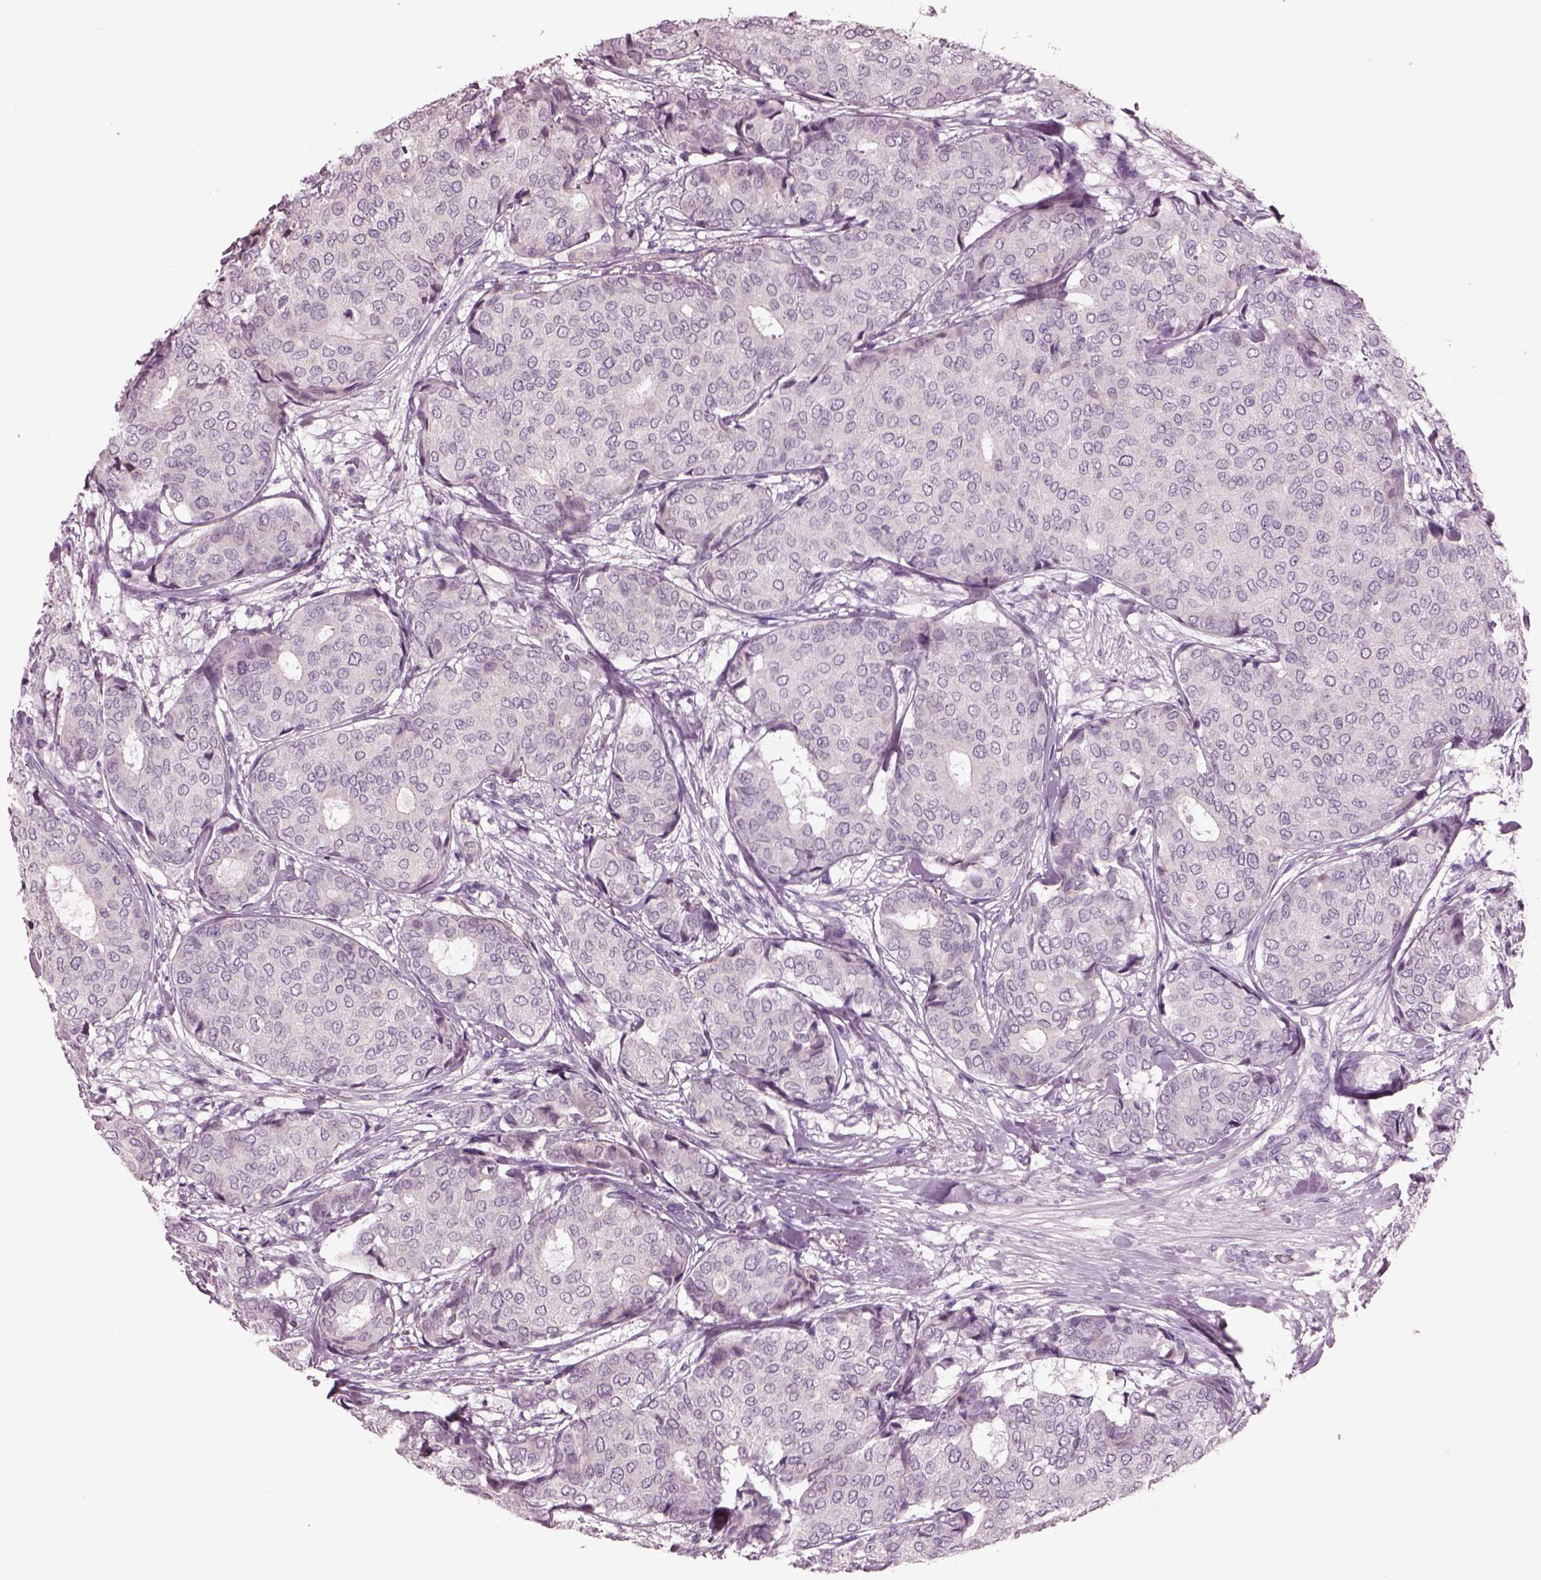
{"staining": {"intensity": "negative", "quantity": "none", "location": "none"}, "tissue": "breast cancer", "cell_type": "Tumor cells", "image_type": "cancer", "snomed": [{"axis": "morphology", "description": "Duct carcinoma"}, {"axis": "topography", "description": "Breast"}], "caption": "IHC histopathology image of human breast cancer (invasive ductal carcinoma) stained for a protein (brown), which shows no positivity in tumor cells.", "gene": "CYLC1", "patient": {"sex": "female", "age": 75}}